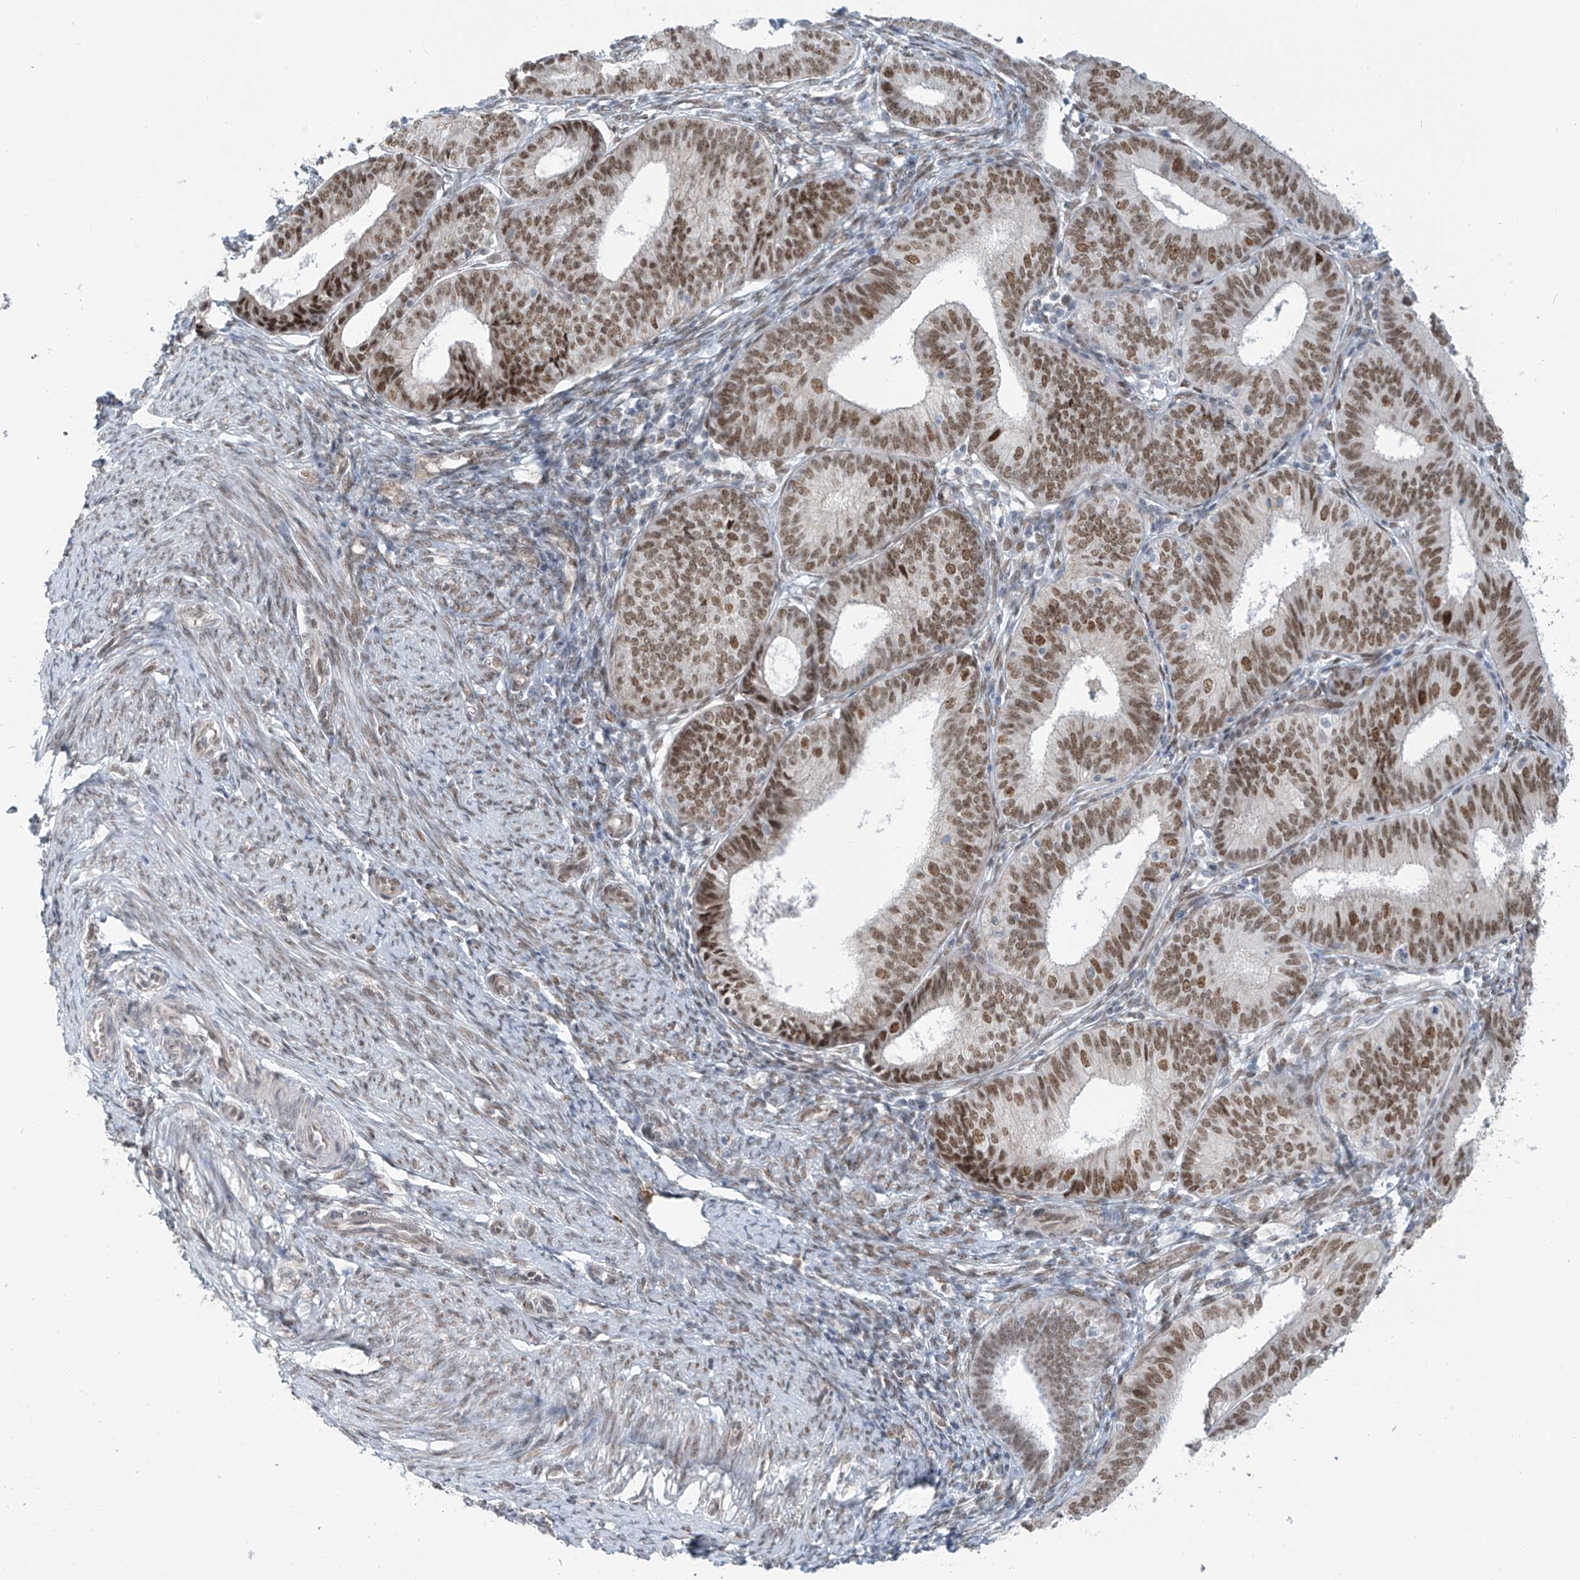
{"staining": {"intensity": "moderate", "quantity": ">75%", "location": "nuclear"}, "tissue": "endometrial cancer", "cell_type": "Tumor cells", "image_type": "cancer", "snomed": [{"axis": "morphology", "description": "Adenocarcinoma, NOS"}, {"axis": "topography", "description": "Endometrium"}], "caption": "DAB (3,3'-diaminobenzidine) immunohistochemical staining of endometrial cancer exhibits moderate nuclear protein expression in about >75% of tumor cells.", "gene": "MCM9", "patient": {"sex": "female", "age": 51}}